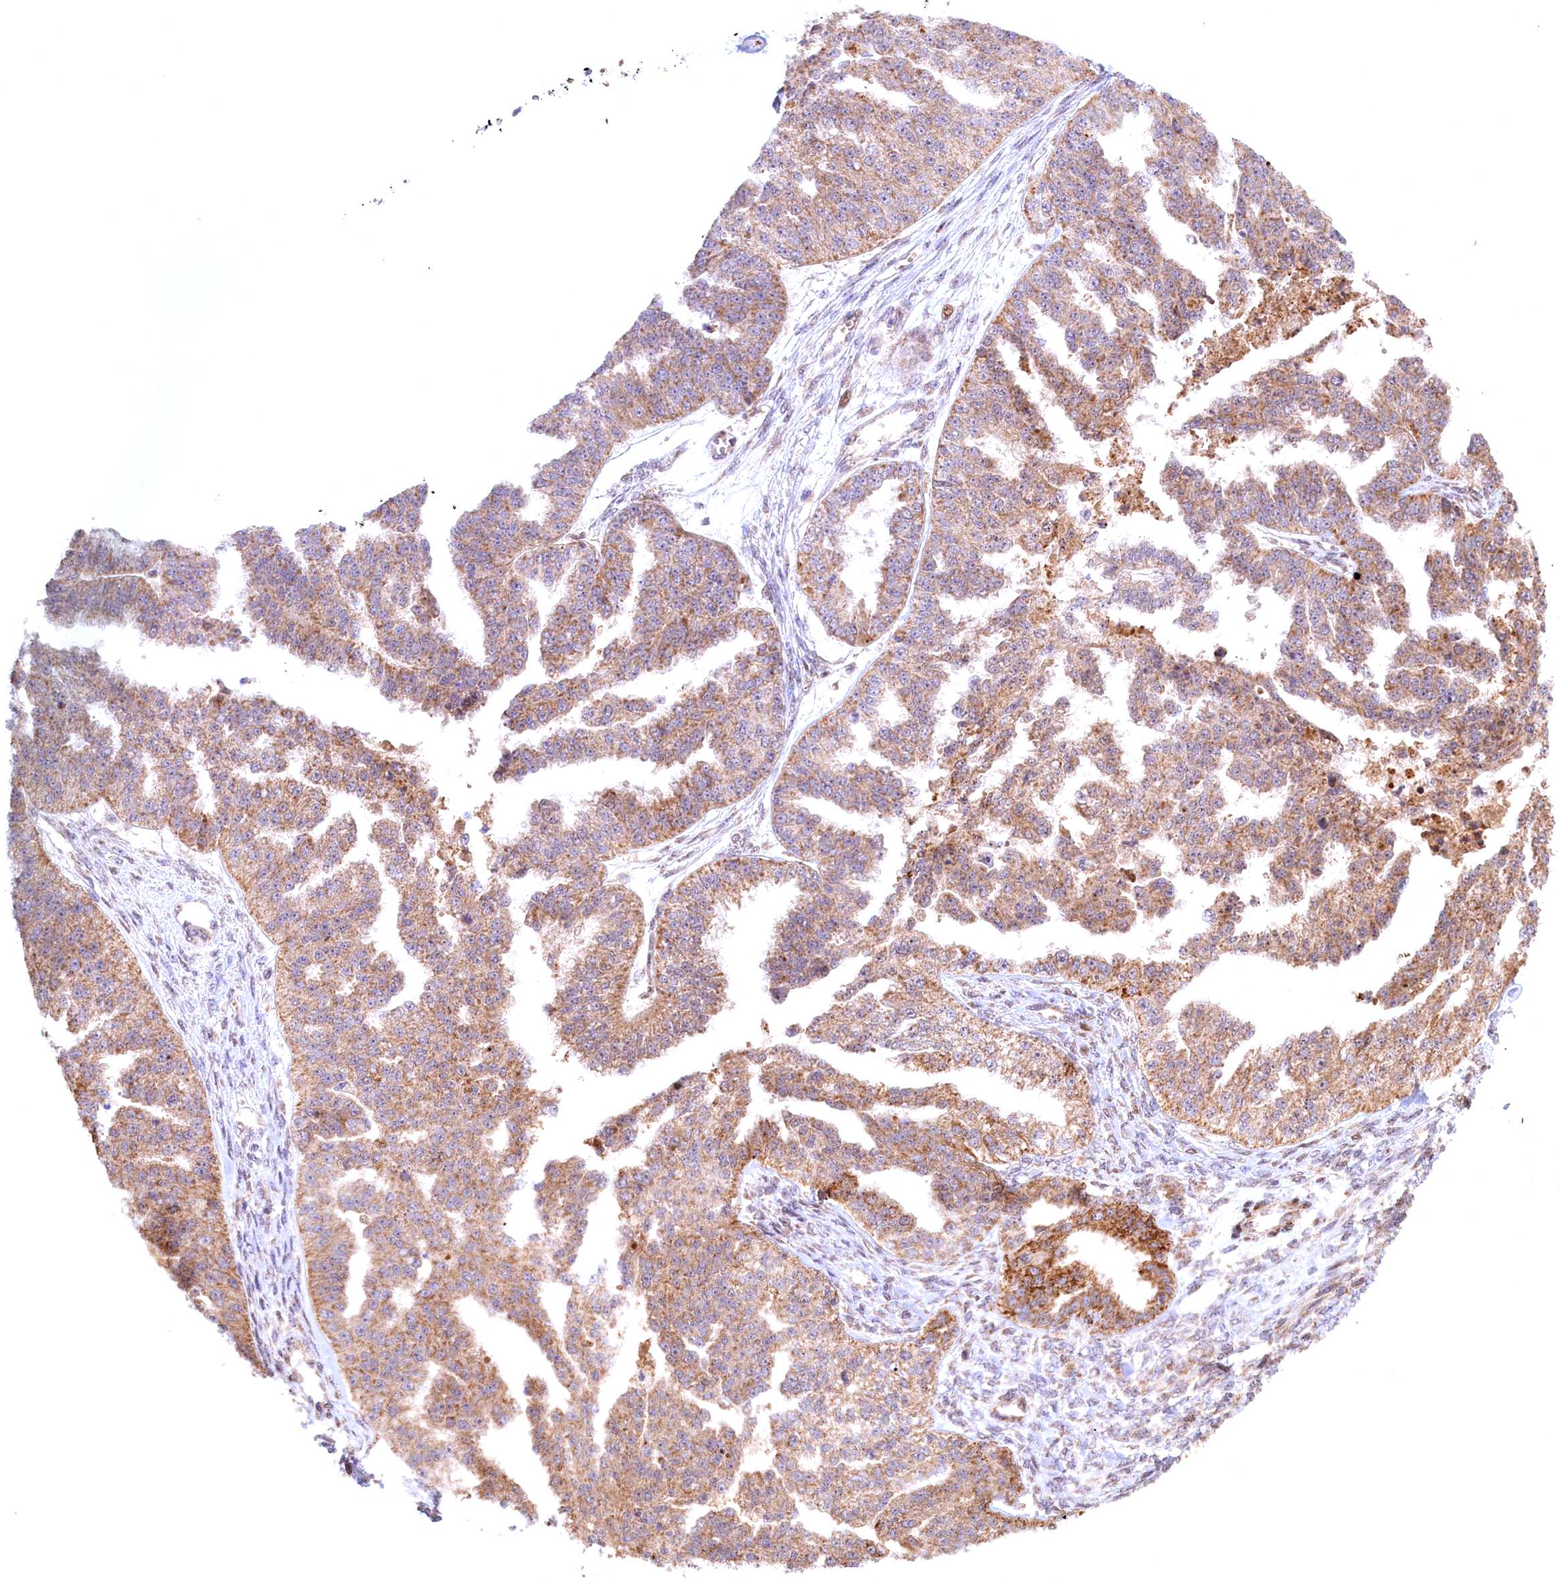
{"staining": {"intensity": "moderate", "quantity": ">75%", "location": "cytoplasmic/membranous"}, "tissue": "ovarian cancer", "cell_type": "Tumor cells", "image_type": "cancer", "snomed": [{"axis": "morphology", "description": "Cystadenocarcinoma, serous, NOS"}, {"axis": "topography", "description": "Ovary"}], "caption": "Brown immunohistochemical staining in serous cystadenocarcinoma (ovarian) exhibits moderate cytoplasmic/membranous expression in approximately >75% of tumor cells.", "gene": "PLA2G10", "patient": {"sex": "female", "age": 58}}